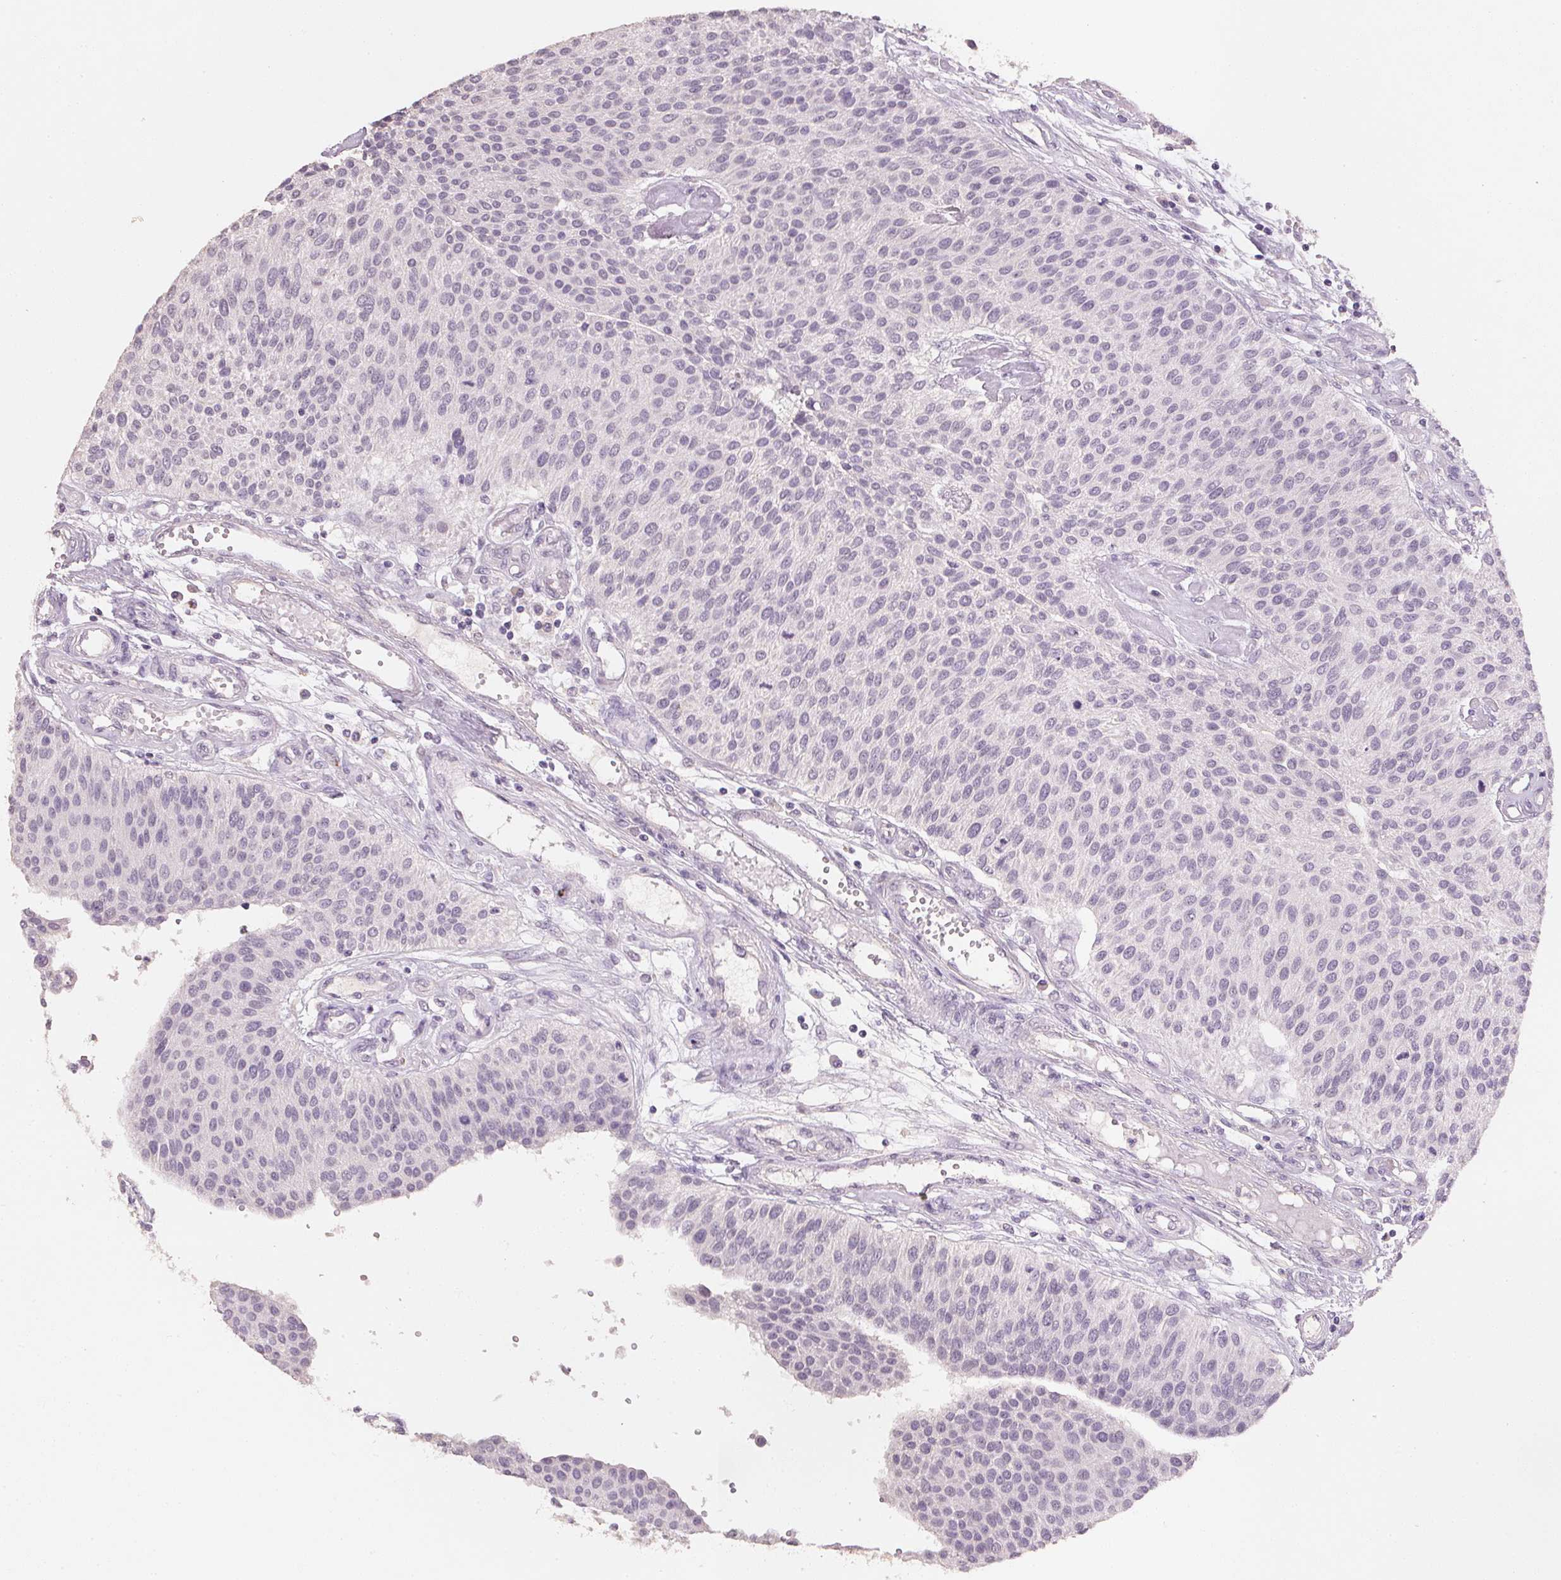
{"staining": {"intensity": "negative", "quantity": "none", "location": "none"}, "tissue": "urothelial cancer", "cell_type": "Tumor cells", "image_type": "cancer", "snomed": [{"axis": "morphology", "description": "Urothelial carcinoma, NOS"}, {"axis": "topography", "description": "Urinary bladder"}], "caption": "Immunohistochemistry (IHC) photomicrograph of transitional cell carcinoma stained for a protein (brown), which displays no positivity in tumor cells. The staining was performed using DAB (3,3'-diaminobenzidine) to visualize the protein expression in brown, while the nuclei were stained in blue with hematoxylin (Magnification: 20x).", "gene": "CXCL5", "patient": {"sex": "male", "age": 55}}